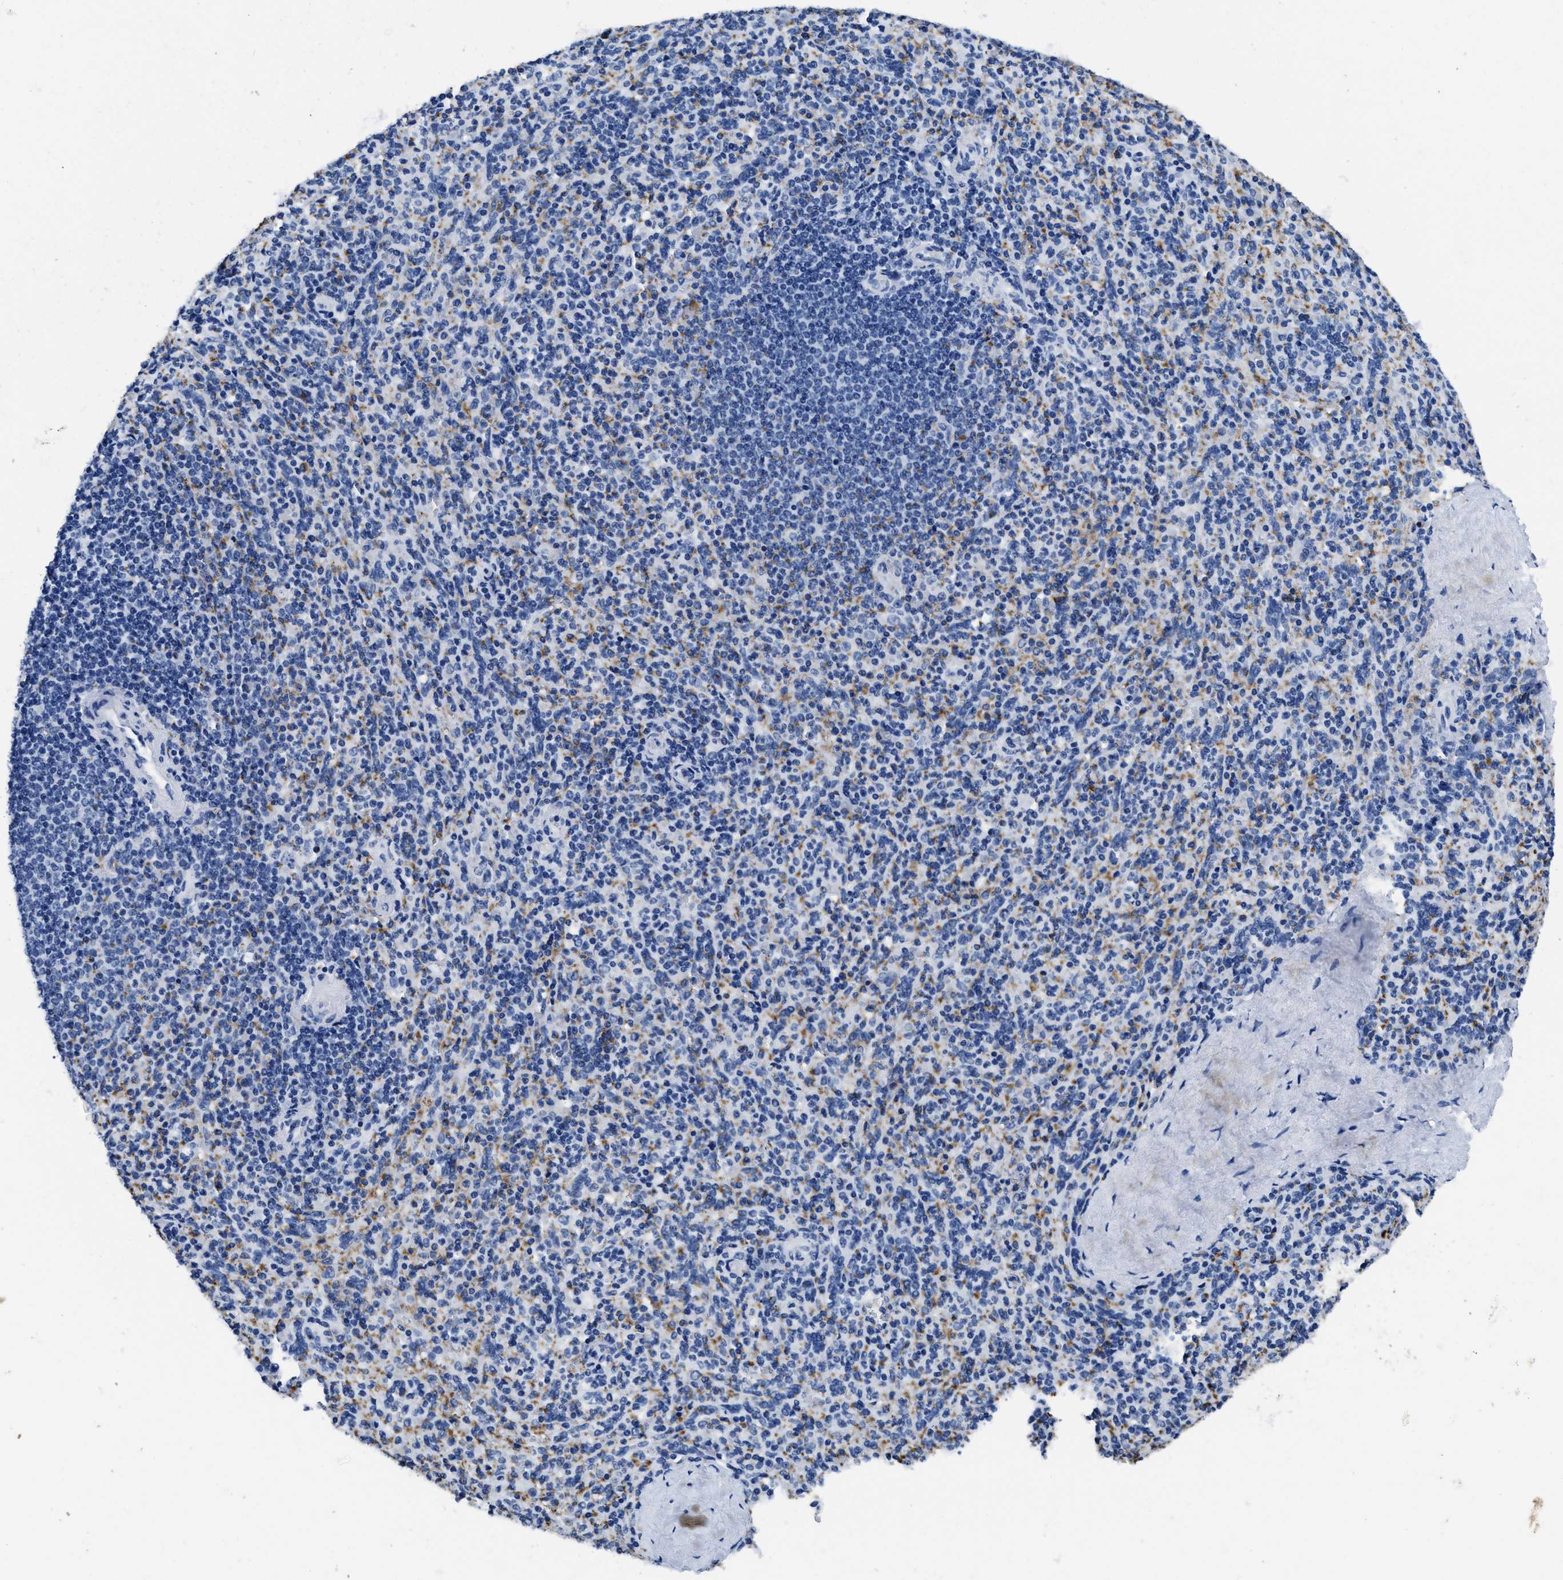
{"staining": {"intensity": "negative", "quantity": "none", "location": "none"}, "tissue": "spleen", "cell_type": "Cells in red pulp", "image_type": "normal", "snomed": [{"axis": "morphology", "description": "Normal tissue, NOS"}, {"axis": "topography", "description": "Spleen"}], "caption": "High power microscopy image of an immunohistochemistry photomicrograph of normal spleen, revealing no significant expression in cells in red pulp. The staining was performed using DAB (3,3'-diaminobenzidine) to visualize the protein expression in brown, while the nuclei were stained in blue with hematoxylin (Magnification: 20x).", "gene": "ITGA2B", "patient": {"sex": "male", "age": 36}}